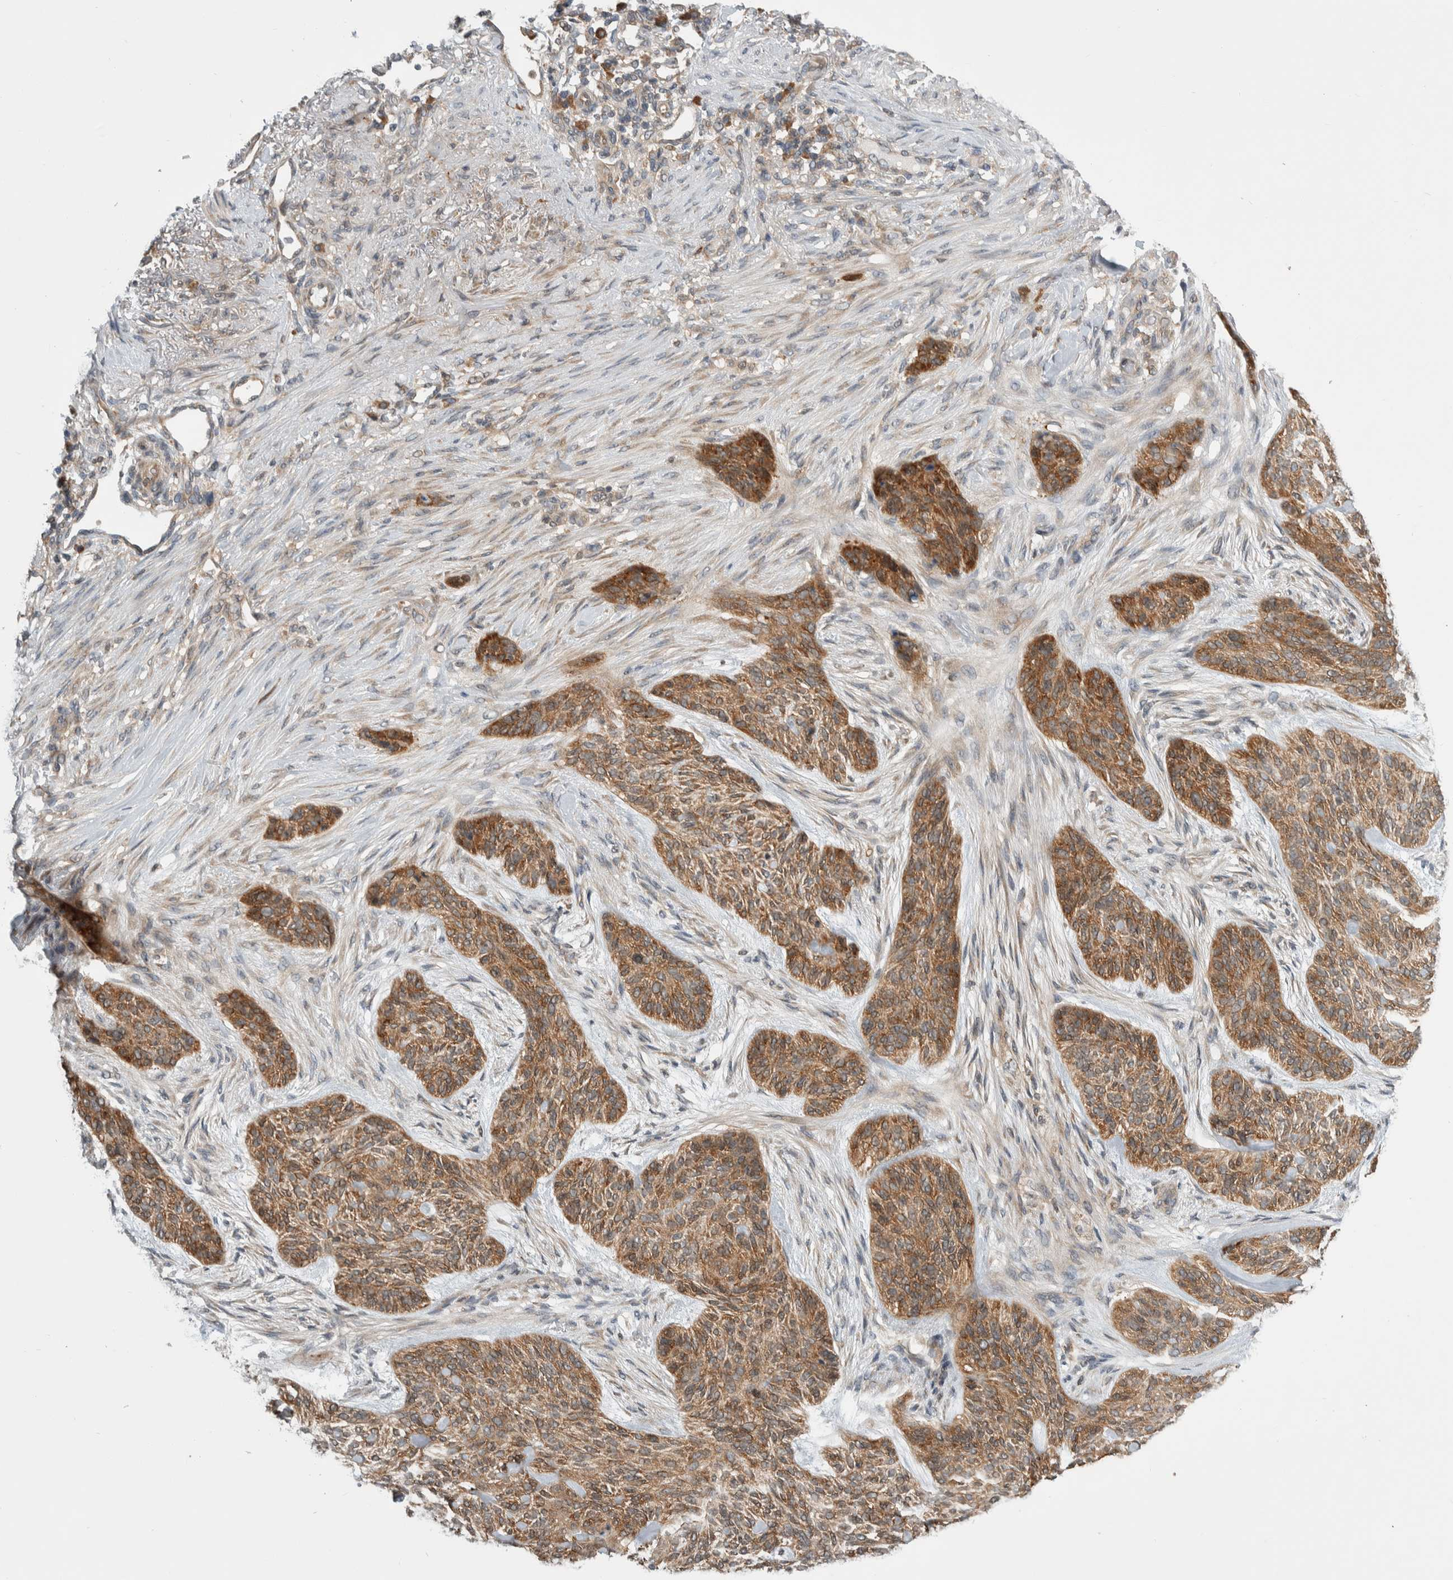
{"staining": {"intensity": "moderate", "quantity": ">75%", "location": "cytoplasmic/membranous"}, "tissue": "skin cancer", "cell_type": "Tumor cells", "image_type": "cancer", "snomed": [{"axis": "morphology", "description": "Basal cell carcinoma"}, {"axis": "topography", "description": "Skin"}], "caption": "Protein staining of basal cell carcinoma (skin) tissue reveals moderate cytoplasmic/membranous staining in approximately >75% of tumor cells.", "gene": "CCDC43", "patient": {"sex": "male", "age": 55}}